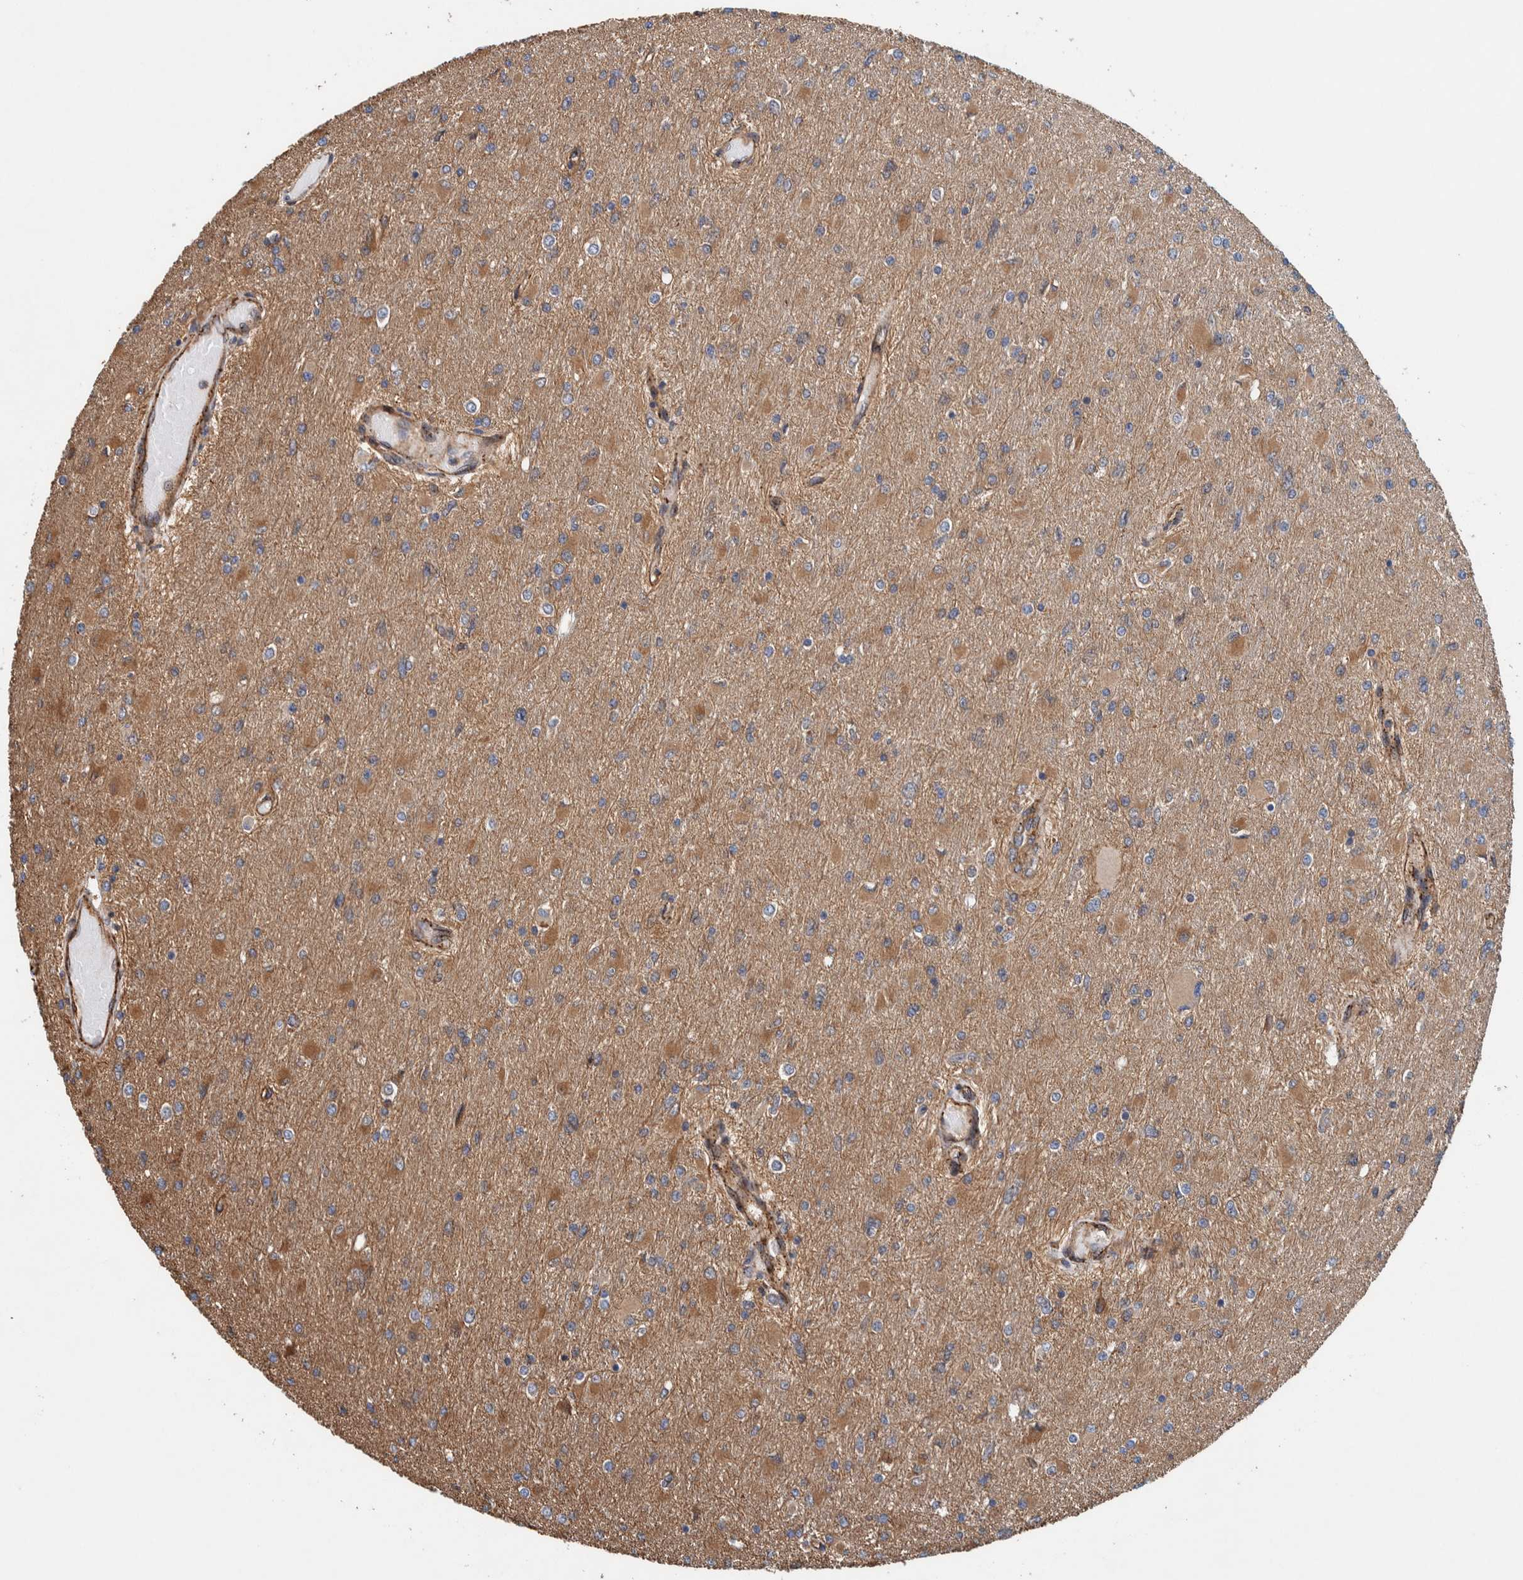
{"staining": {"intensity": "weak", "quantity": ">75%", "location": "cytoplasmic/membranous"}, "tissue": "glioma", "cell_type": "Tumor cells", "image_type": "cancer", "snomed": [{"axis": "morphology", "description": "Glioma, malignant, High grade"}, {"axis": "topography", "description": "Cerebral cortex"}], "caption": "Tumor cells reveal weak cytoplasmic/membranous expression in approximately >75% of cells in glioma.", "gene": "PKD1L1", "patient": {"sex": "female", "age": 36}}